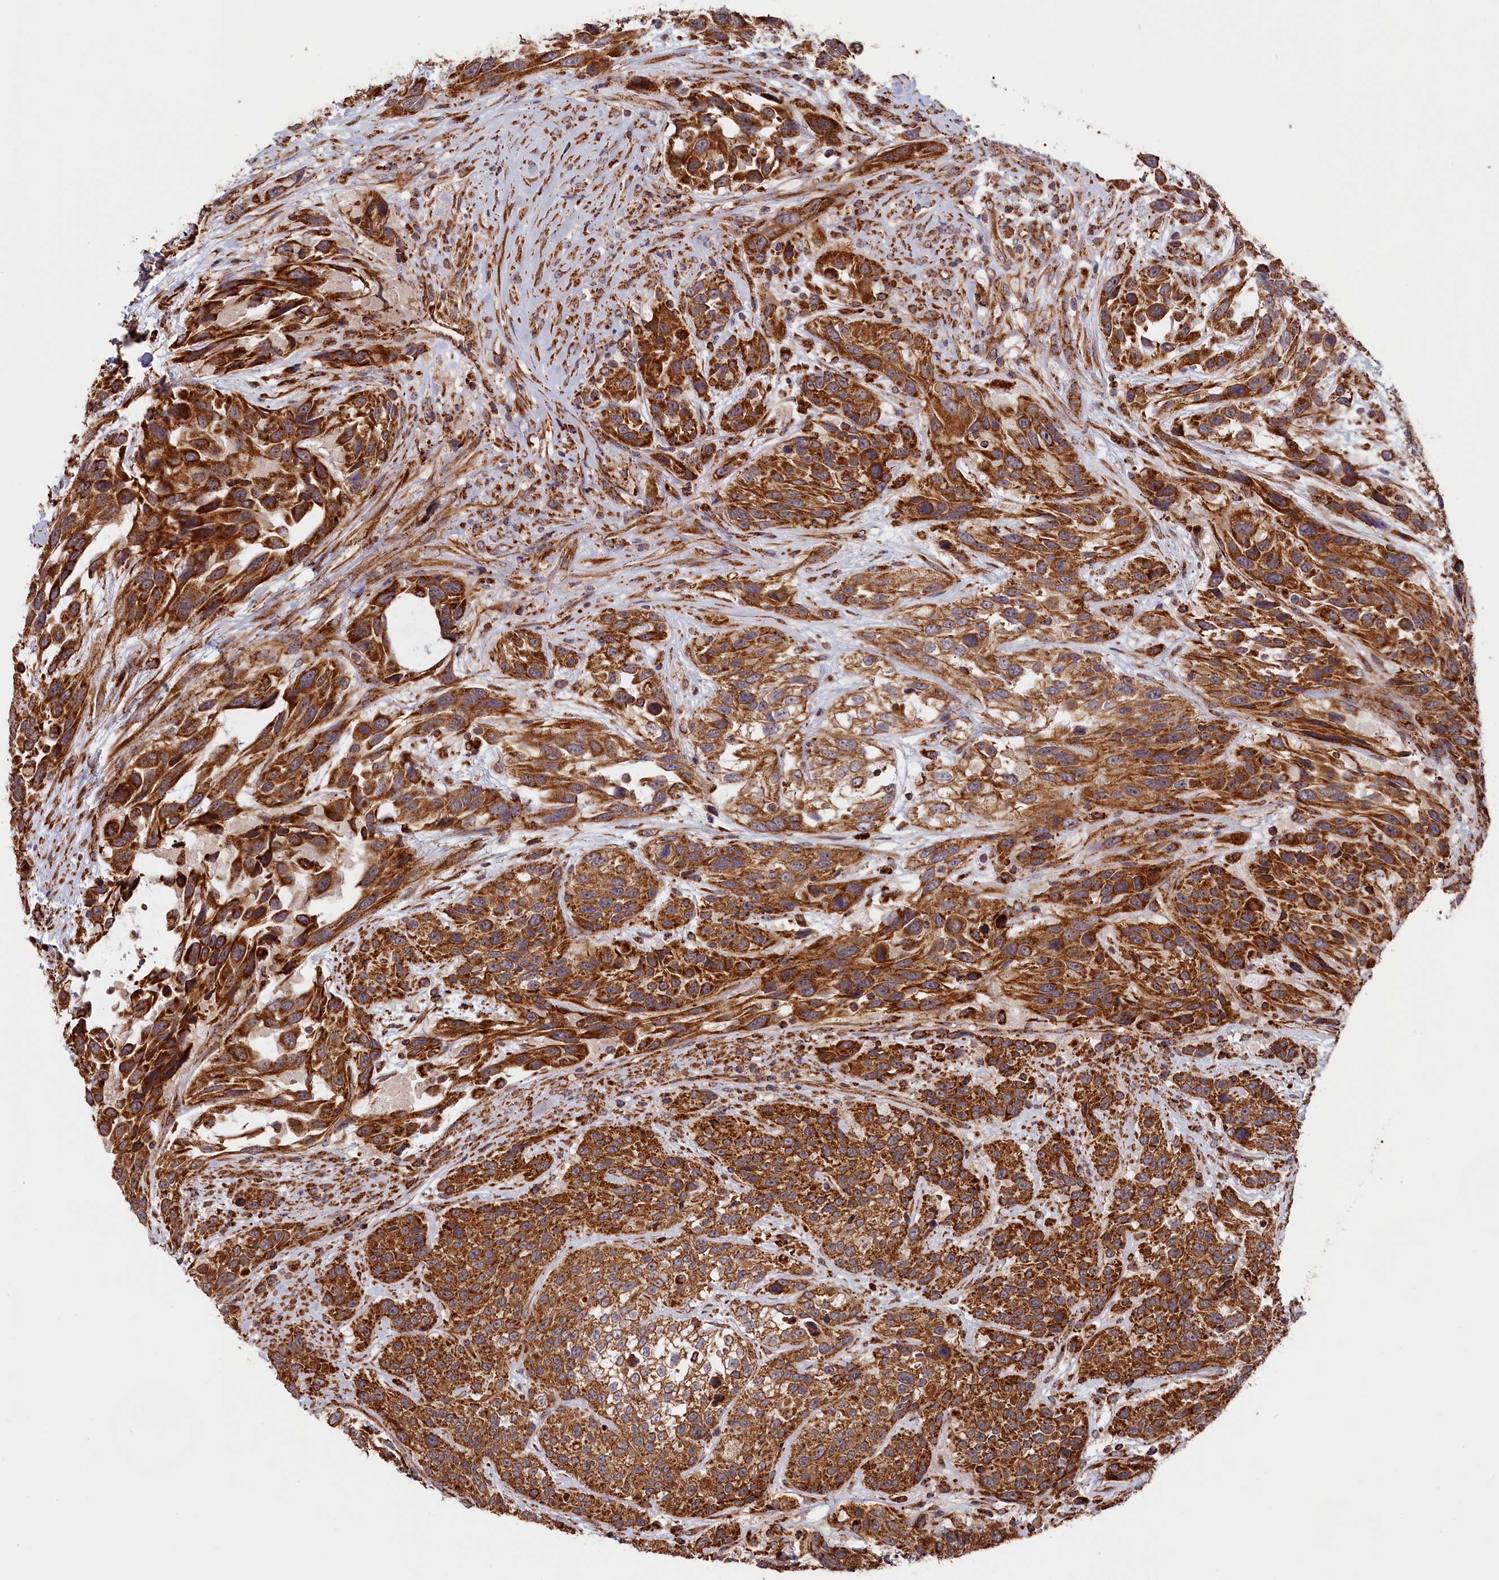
{"staining": {"intensity": "strong", "quantity": ">75%", "location": "cytoplasmic/membranous"}, "tissue": "urothelial cancer", "cell_type": "Tumor cells", "image_type": "cancer", "snomed": [{"axis": "morphology", "description": "Urothelial carcinoma, High grade"}, {"axis": "topography", "description": "Urinary bladder"}], "caption": "Tumor cells reveal strong cytoplasmic/membranous staining in about >75% of cells in urothelial carcinoma (high-grade).", "gene": "MACROD1", "patient": {"sex": "female", "age": 70}}